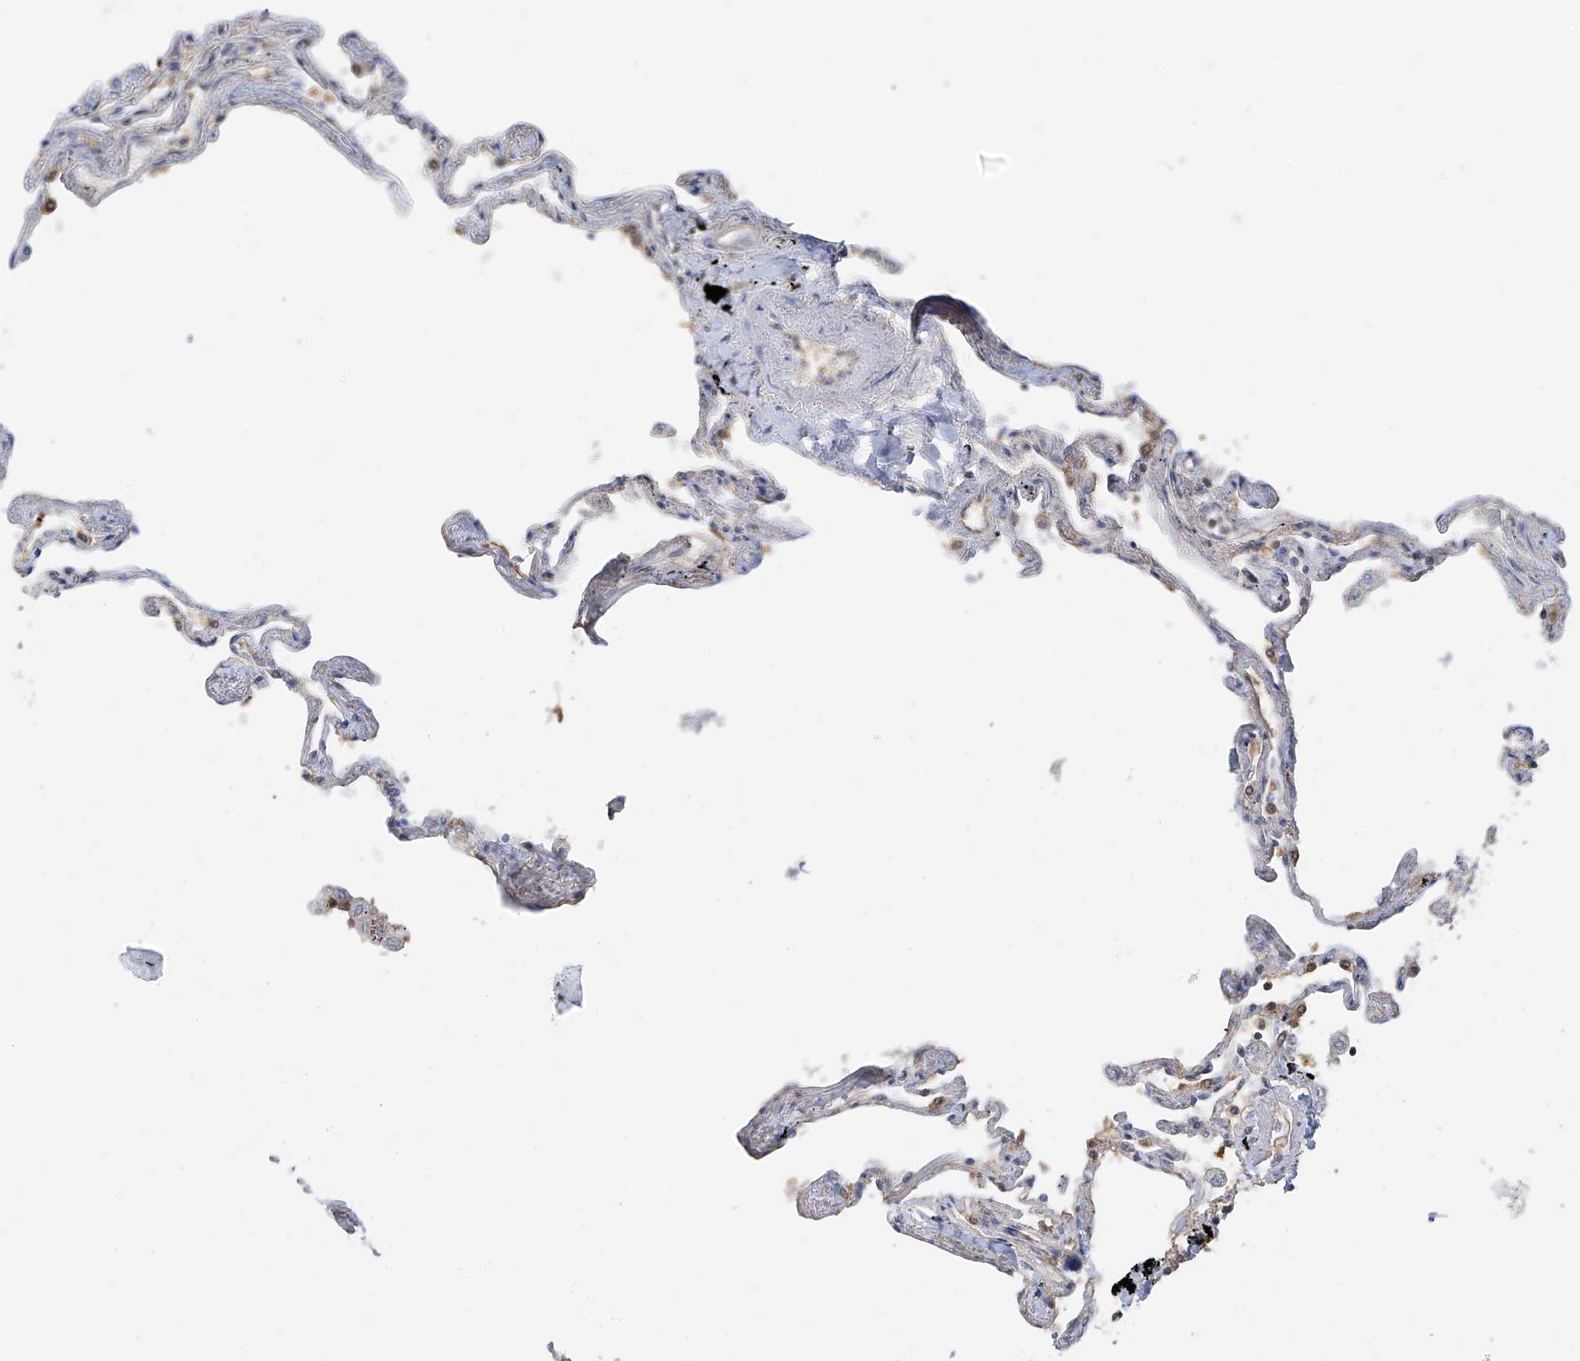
{"staining": {"intensity": "moderate", "quantity": "<25%", "location": "cytoplasmic/membranous,nuclear"}, "tissue": "lung", "cell_type": "Alveolar cells", "image_type": "normal", "snomed": [{"axis": "morphology", "description": "Normal tissue, NOS"}, {"axis": "topography", "description": "Lung"}], "caption": "Protein expression analysis of normal human lung reveals moderate cytoplasmic/membranous,nuclear staining in about <25% of alveolar cells. (brown staining indicates protein expression, while blue staining denotes nuclei).", "gene": "PMM1", "patient": {"sex": "female", "age": 67}}